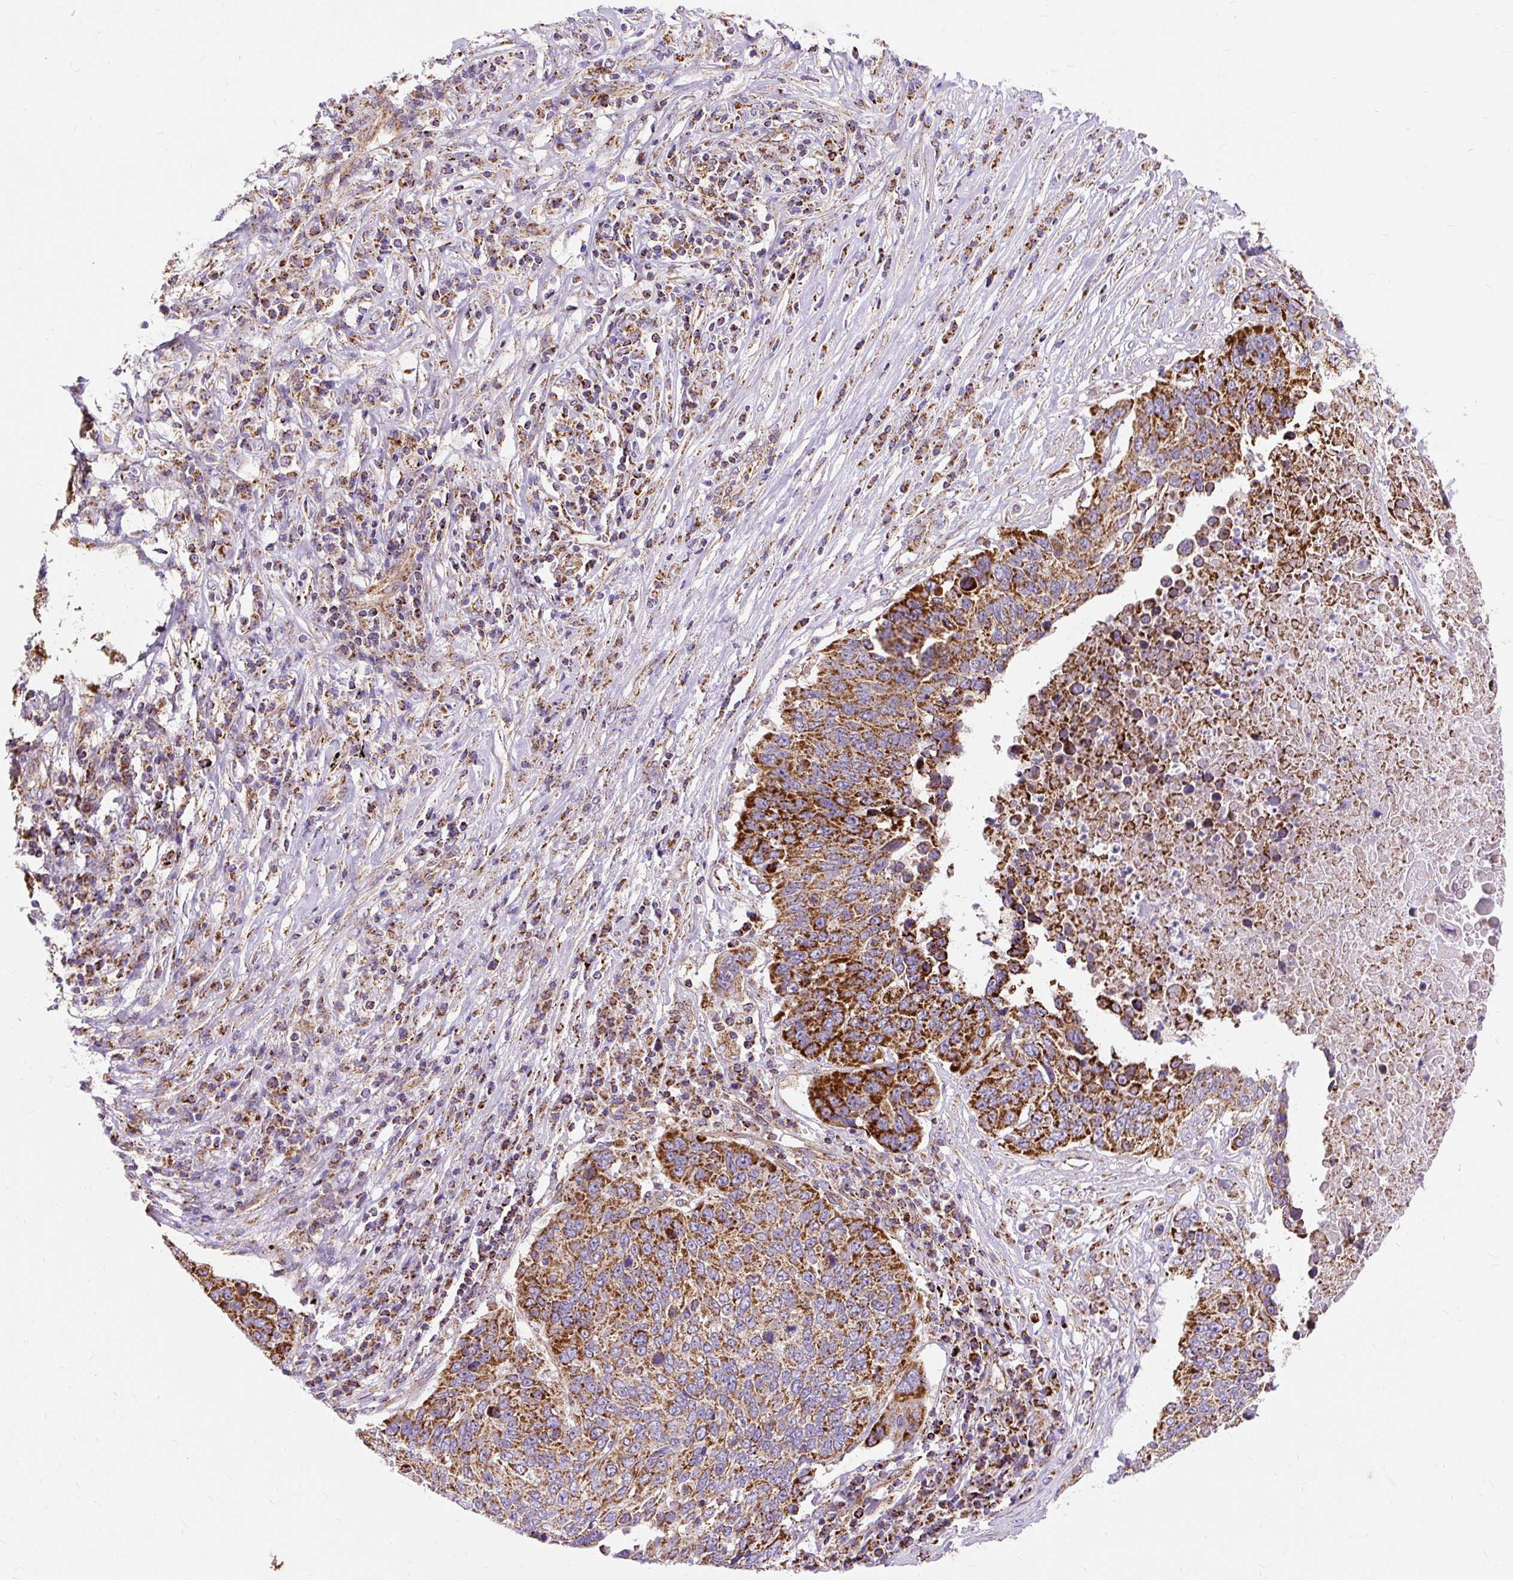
{"staining": {"intensity": "strong", "quantity": ">75%", "location": "cytoplasmic/membranous"}, "tissue": "lung cancer", "cell_type": "Tumor cells", "image_type": "cancer", "snomed": [{"axis": "morphology", "description": "Squamous cell carcinoma, NOS"}, {"axis": "topography", "description": "Lung"}], "caption": "Strong cytoplasmic/membranous positivity is present in about >75% of tumor cells in lung cancer (squamous cell carcinoma). (DAB = brown stain, brightfield microscopy at high magnification).", "gene": "CEP290", "patient": {"sex": "male", "age": 66}}